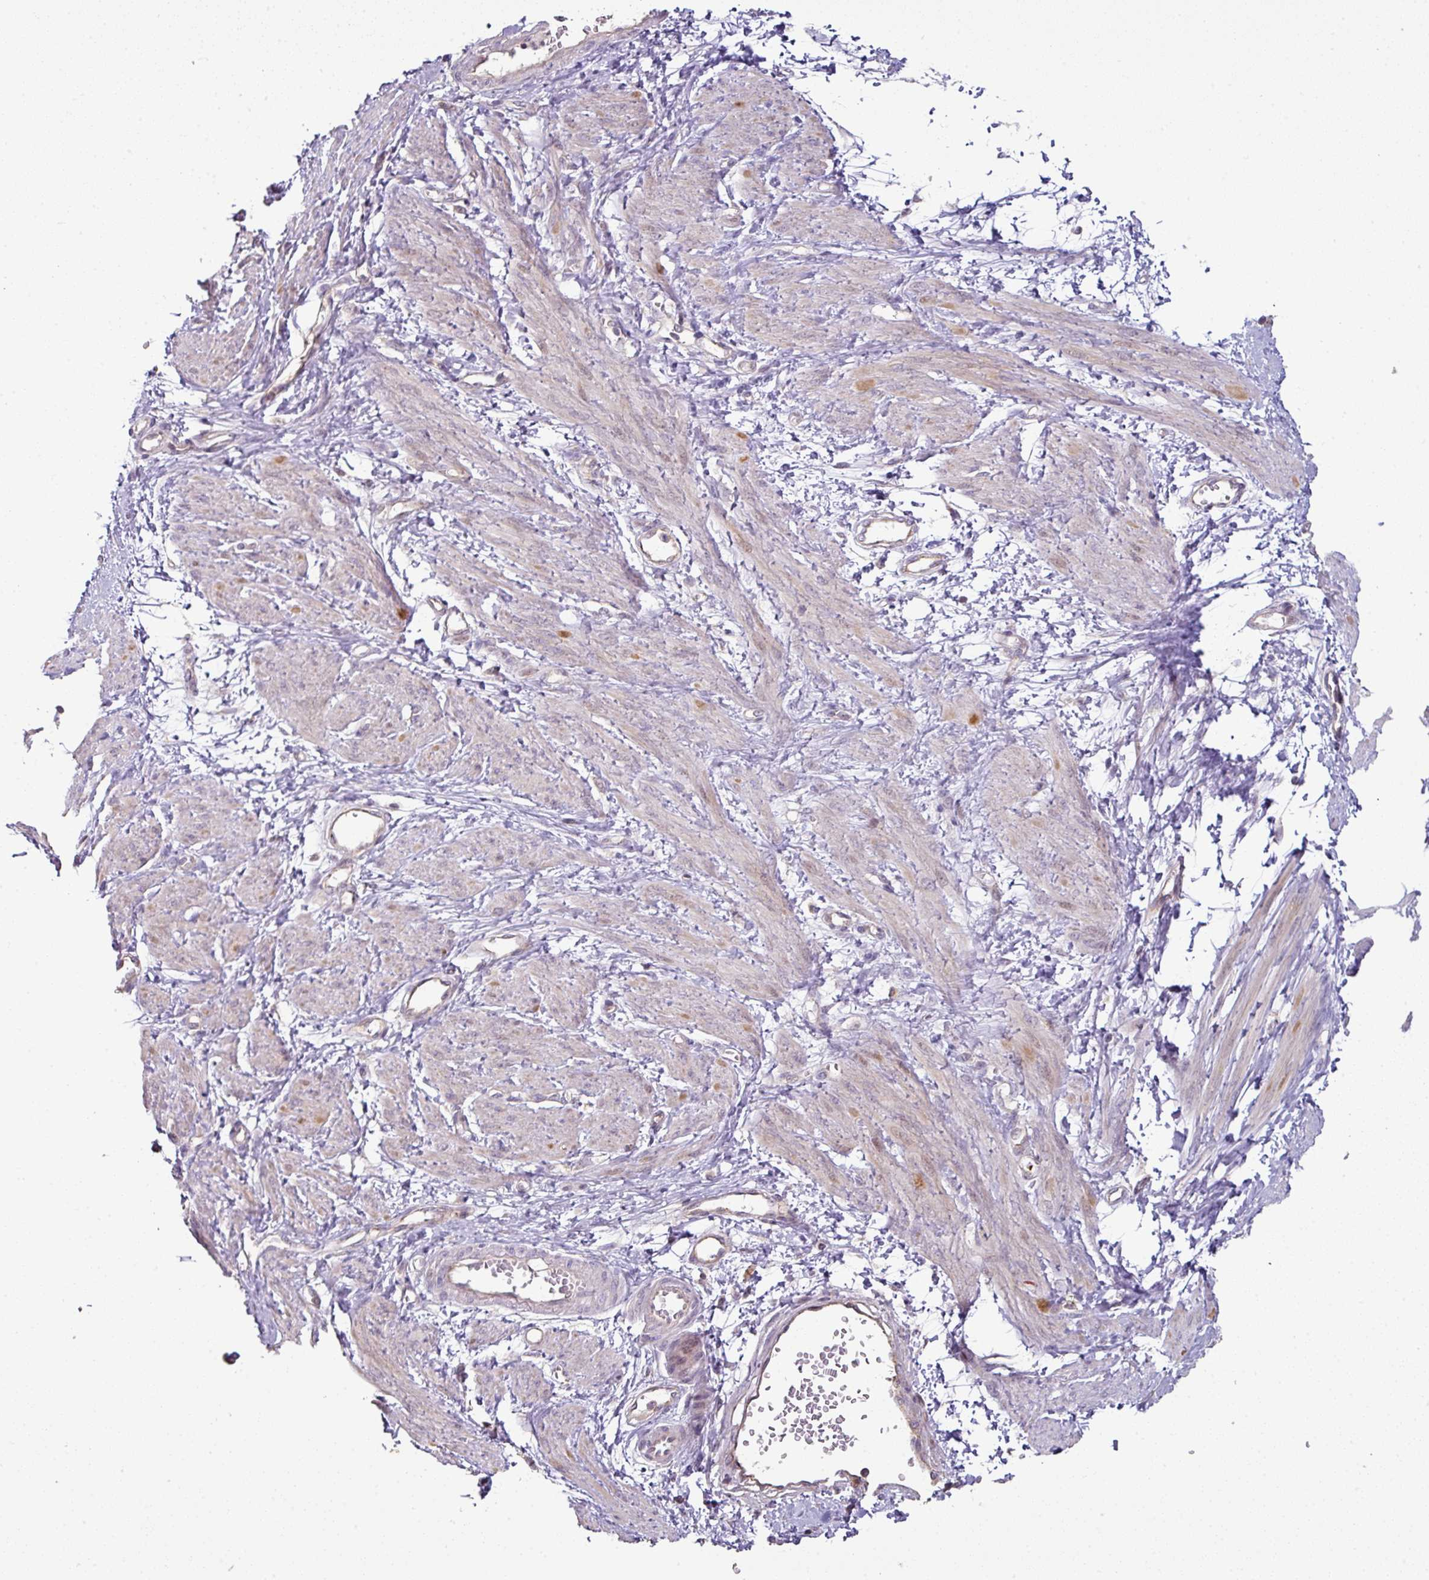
{"staining": {"intensity": "negative", "quantity": "none", "location": "none"}, "tissue": "smooth muscle", "cell_type": "Smooth muscle cells", "image_type": "normal", "snomed": [{"axis": "morphology", "description": "Normal tissue, NOS"}, {"axis": "topography", "description": "Smooth muscle"}, {"axis": "topography", "description": "Uterus"}], "caption": "IHC of unremarkable smooth muscle reveals no staining in smooth muscle cells.", "gene": "CXCR5", "patient": {"sex": "female", "age": 39}}